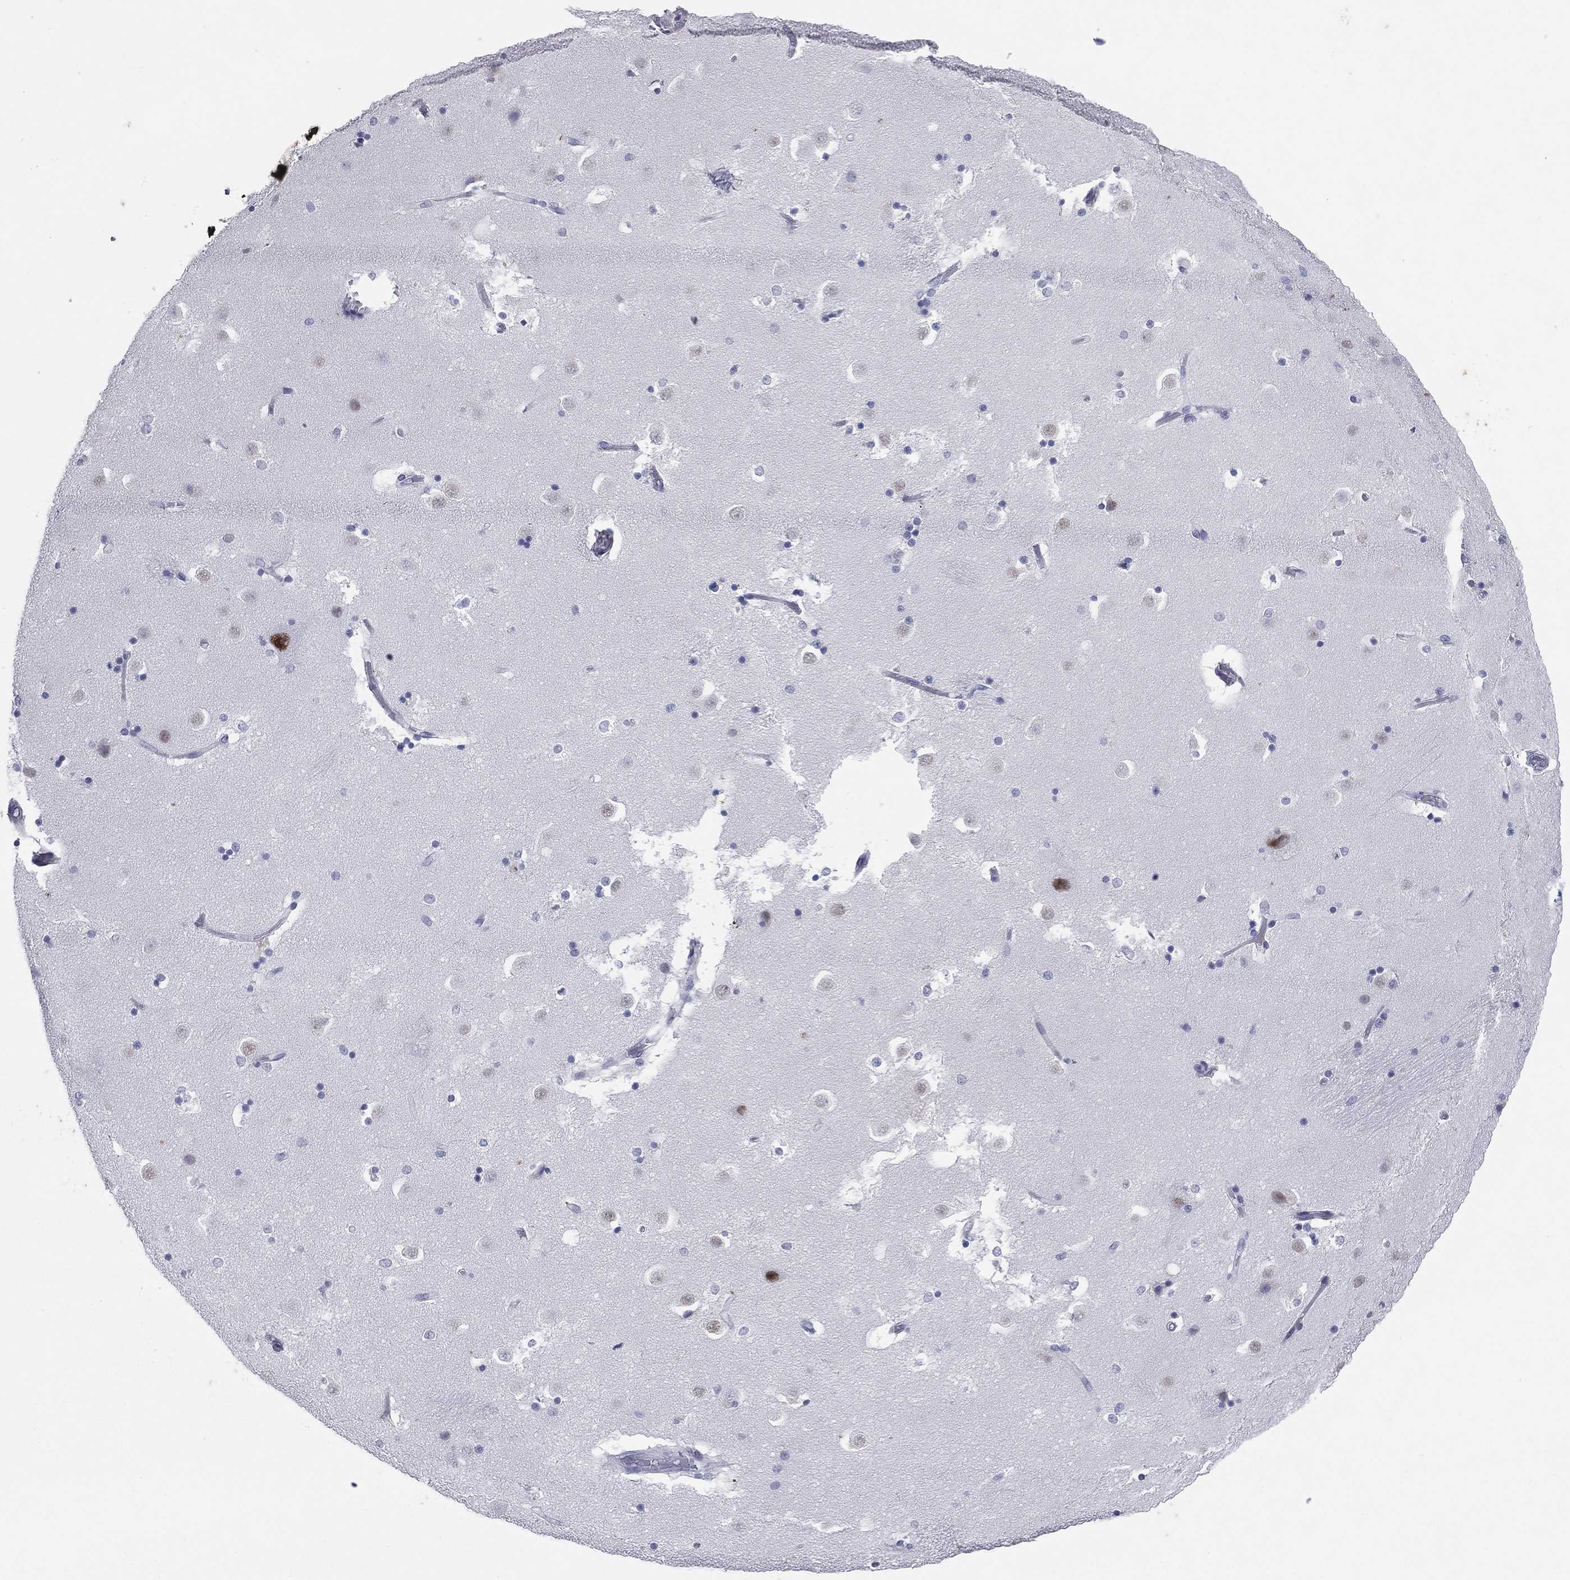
{"staining": {"intensity": "negative", "quantity": "none", "location": "none"}, "tissue": "caudate", "cell_type": "Glial cells", "image_type": "normal", "snomed": [{"axis": "morphology", "description": "Normal tissue, NOS"}, {"axis": "topography", "description": "Lateral ventricle wall"}], "caption": "IHC of benign caudate shows no staining in glial cells.", "gene": "HLA", "patient": {"sex": "male", "age": 51}}